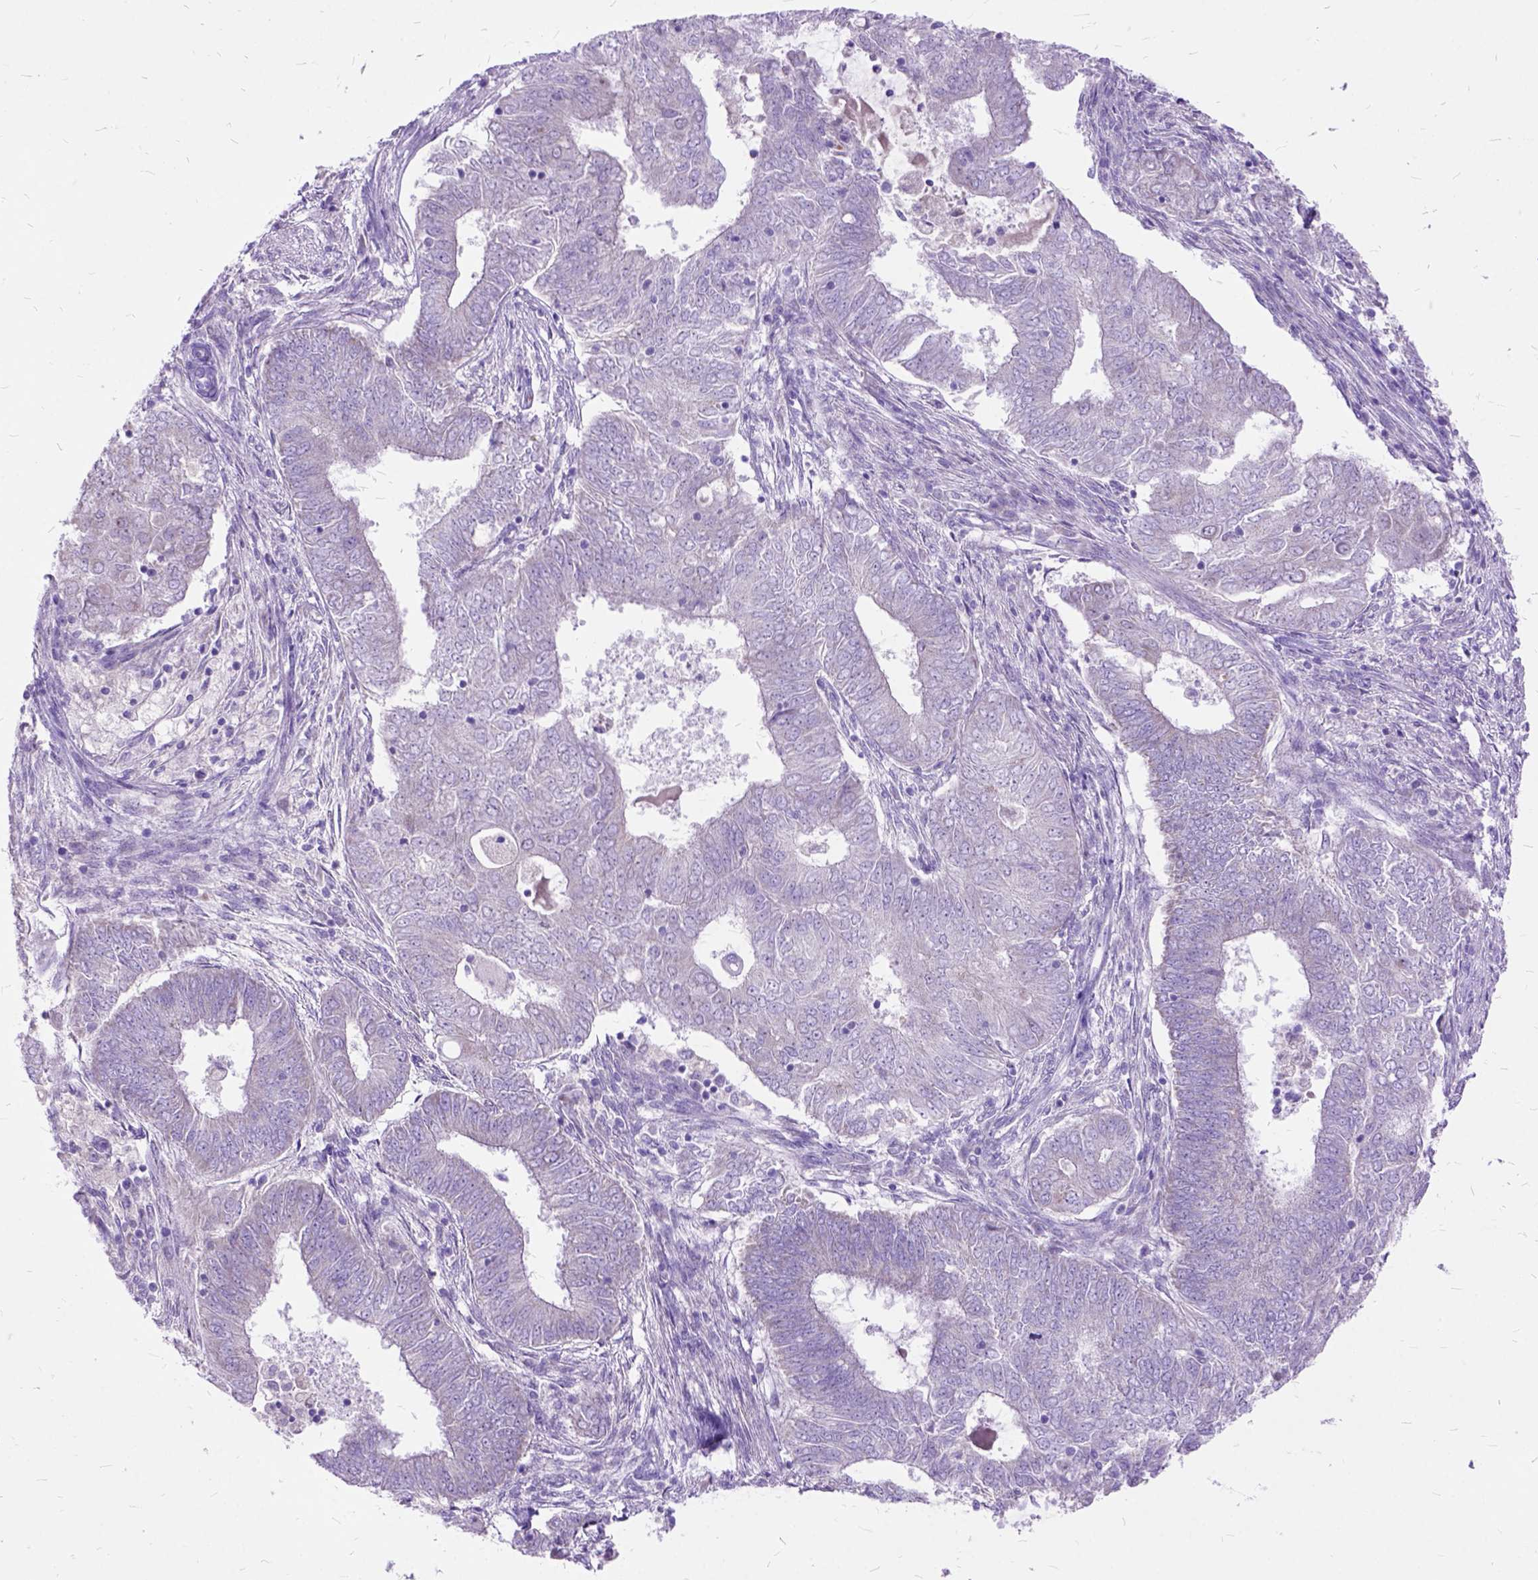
{"staining": {"intensity": "negative", "quantity": "none", "location": "none"}, "tissue": "endometrial cancer", "cell_type": "Tumor cells", "image_type": "cancer", "snomed": [{"axis": "morphology", "description": "Adenocarcinoma, NOS"}, {"axis": "topography", "description": "Endometrium"}], "caption": "Endometrial adenocarcinoma stained for a protein using immunohistochemistry (IHC) exhibits no staining tumor cells.", "gene": "CTAG2", "patient": {"sex": "female", "age": 62}}